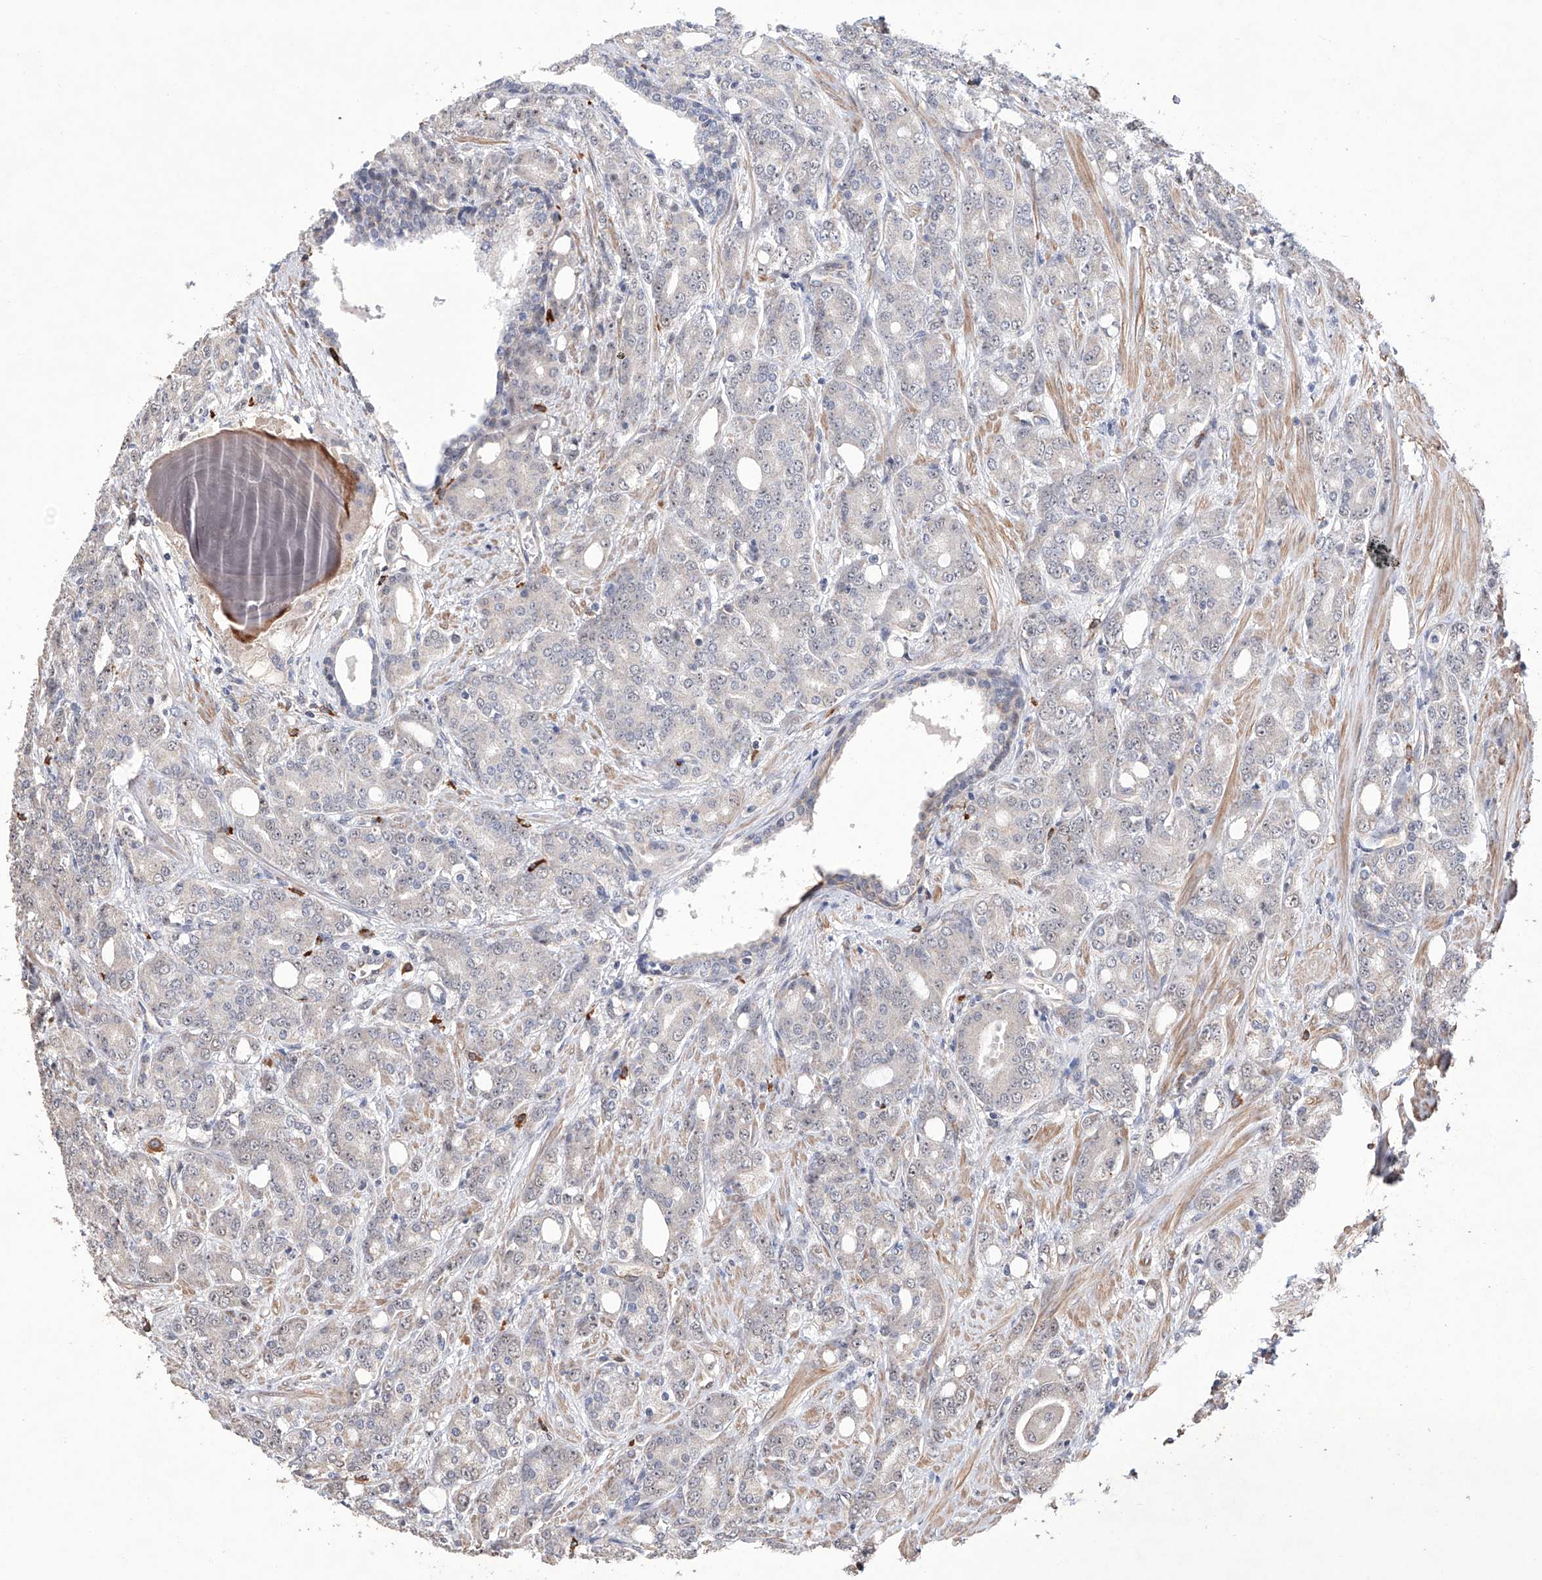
{"staining": {"intensity": "weak", "quantity": "<25%", "location": "cytoplasmic/membranous"}, "tissue": "prostate cancer", "cell_type": "Tumor cells", "image_type": "cancer", "snomed": [{"axis": "morphology", "description": "Adenocarcinoma, High grade"}, {"axis": "topography", "description": "Prostate"}], "caption": "Protein analysis of prostate high-grade adenocarcinoma demonstrates no significant positivity in tumor cells.", "gene": "AFG1L", "patient": {"sex": "male", "age": 62}}